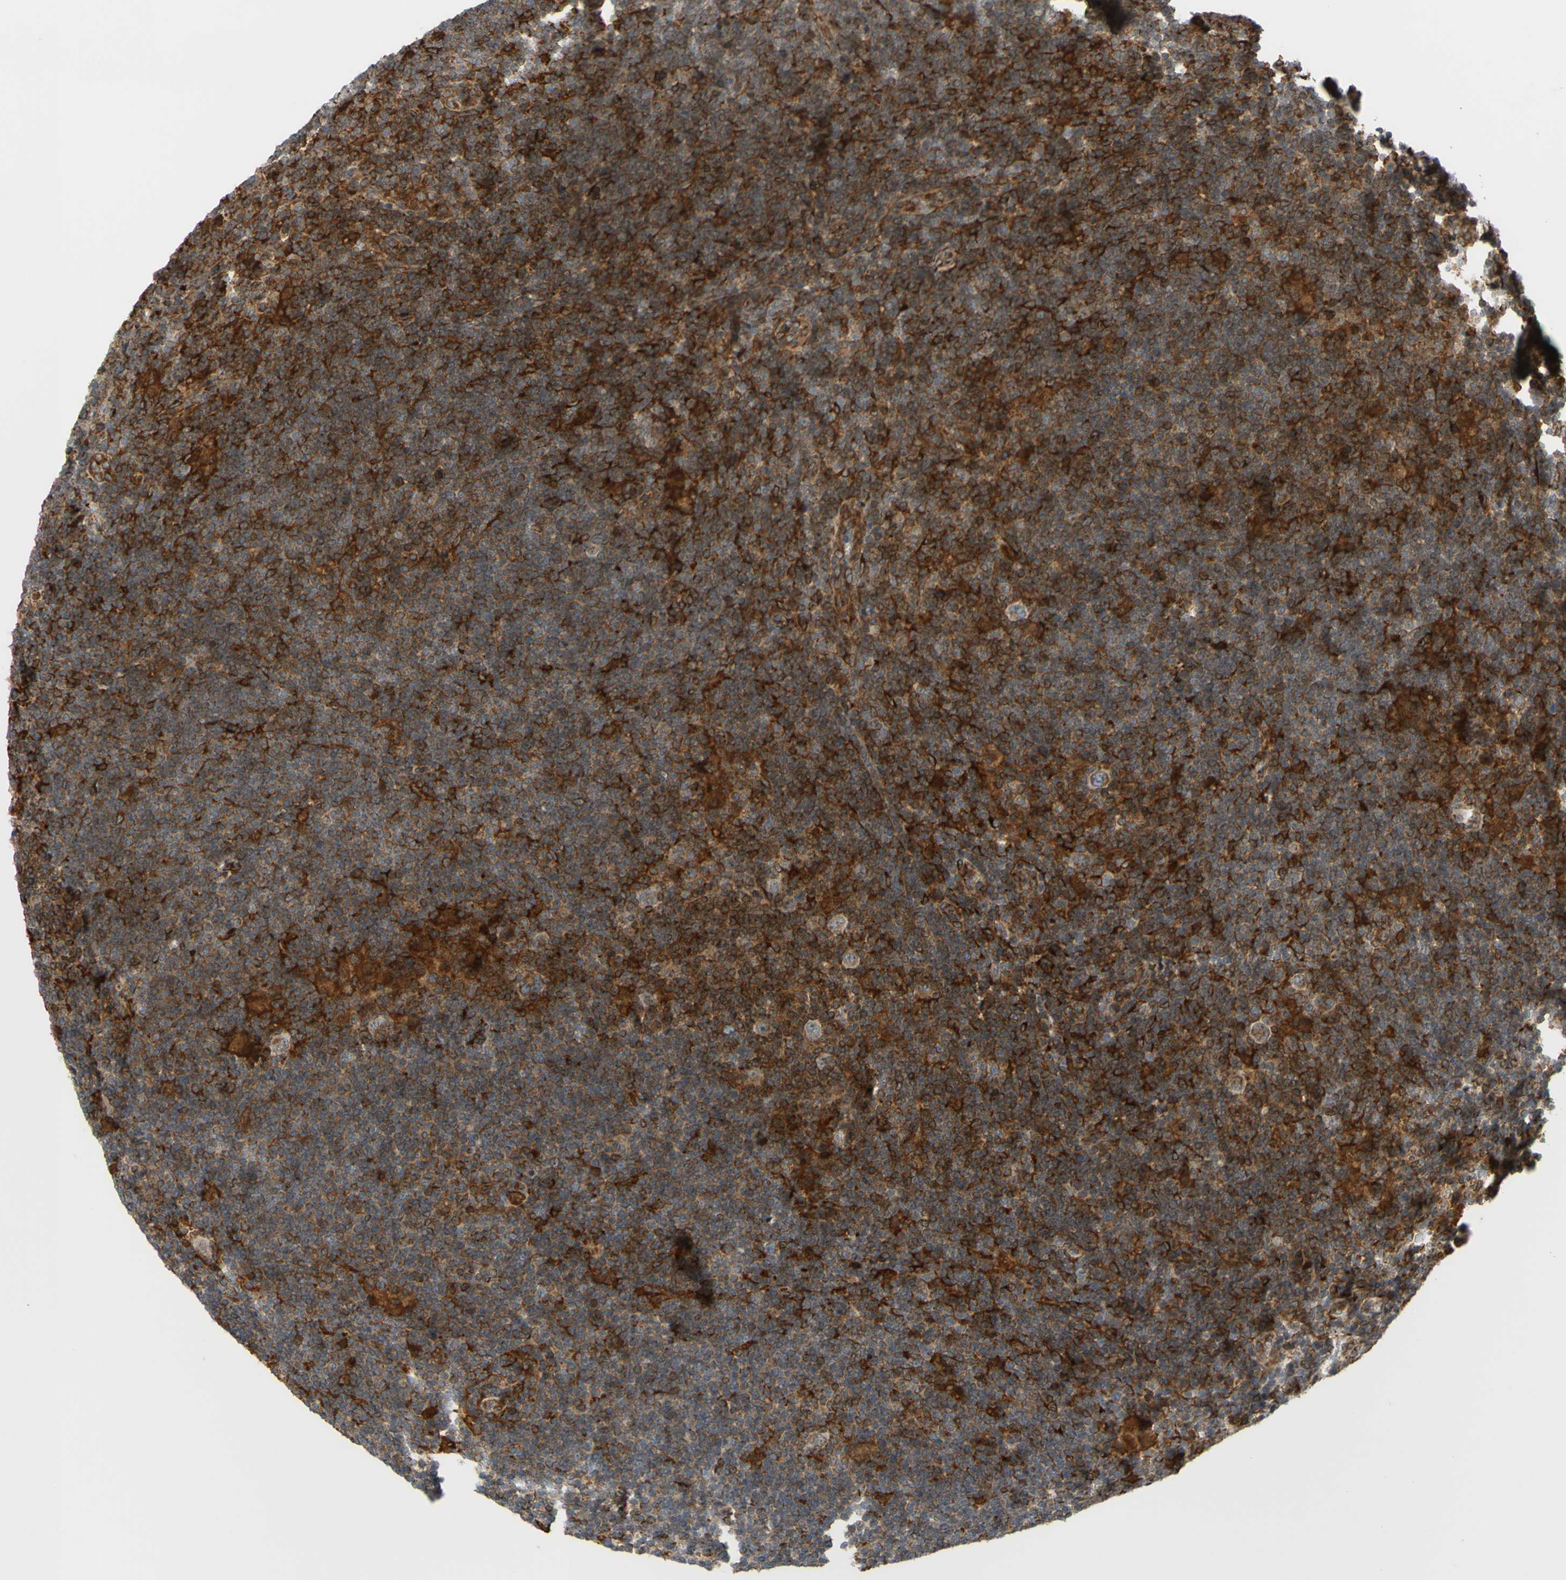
{"staining": {"intensity": "weak", "quantity": ">75%", "location": "cytoplasmic/membranous"}, "tissue": "lymphoma", "cell_type": "Tumor cells", "image_type": "cancer", "snomed": [{"axis": "morphology", "description": "Hodgkin's disease, NOS"}, {"axis": "topography", "description": "Lymph node"}], "caption": "The immunohistochemical stain highlights weak cytoplasmic/membranous positivity in tumor cells of lymphoma tissue. The staining was performed using DAB to visualize the protein expression in brown, while the nuclei were stained in blue with hematoxylin (Magnification: 20x).", "gene": "PRAF2", "patient": {"sex": "female", "age": 57}}